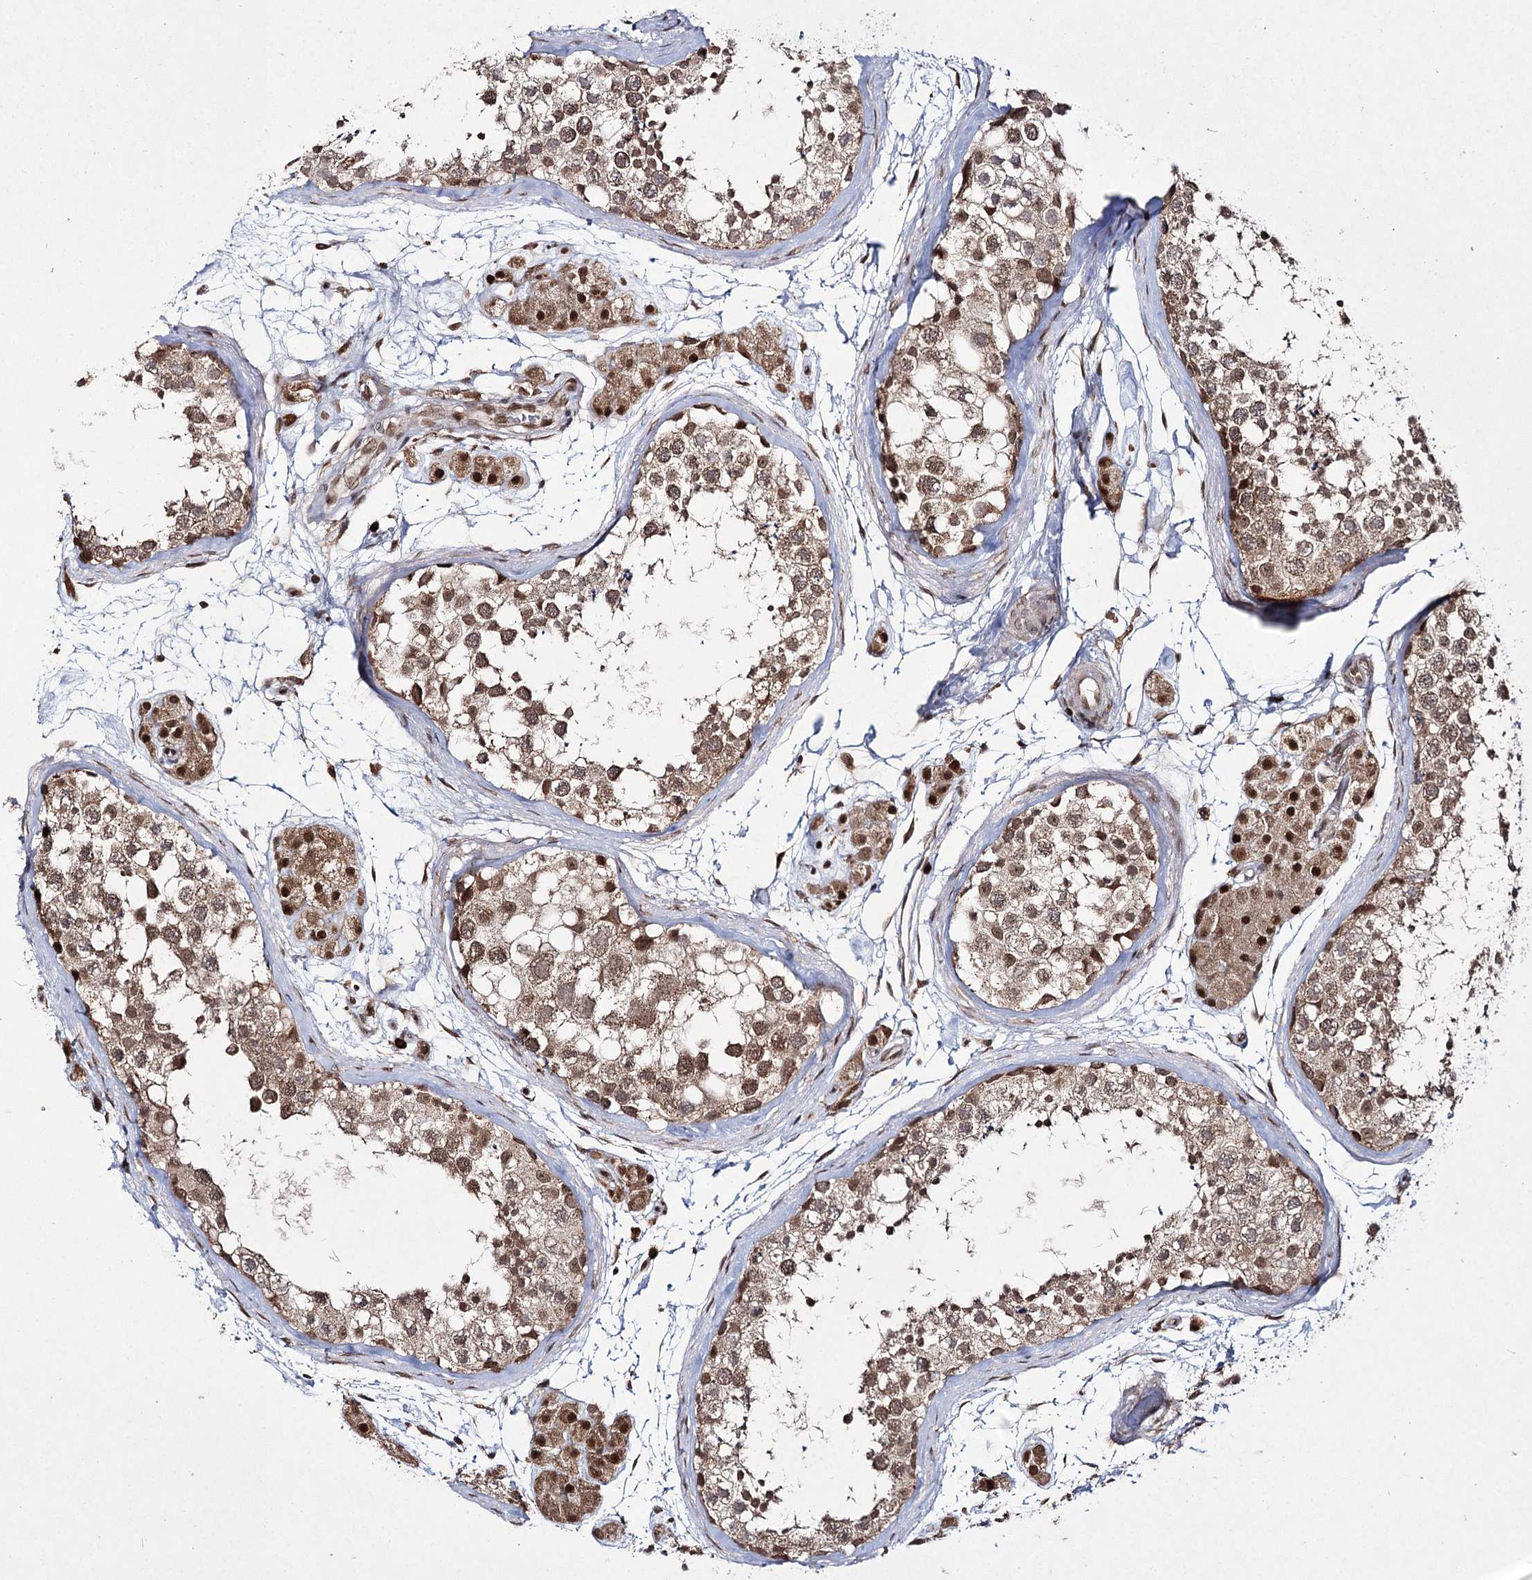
{"staining": {"intensity": "moderate", "quantity": ">75%", "location": "cytoplasmic/membranous,nuclear"}, "tissue": "testis", "cell_type": "Cells in seminiferous ducts", "image_type": "normal", "snomed": [{"axis": "morphology", "description": "Normal tissue, NOS"}, {"axis": "topography", "description": "Testis"}], "caption": "The image reveals immunohistochemical staining of benign testis. There is moderate cytoplasmic/membranous,nuclear staining is appreciated in about >75% of cells in seminiferous ducts. (IHC, brightfield microscopy, high magnification).", "gene": "TRNT1", "patient": {"sex": "male", "age": 56}}